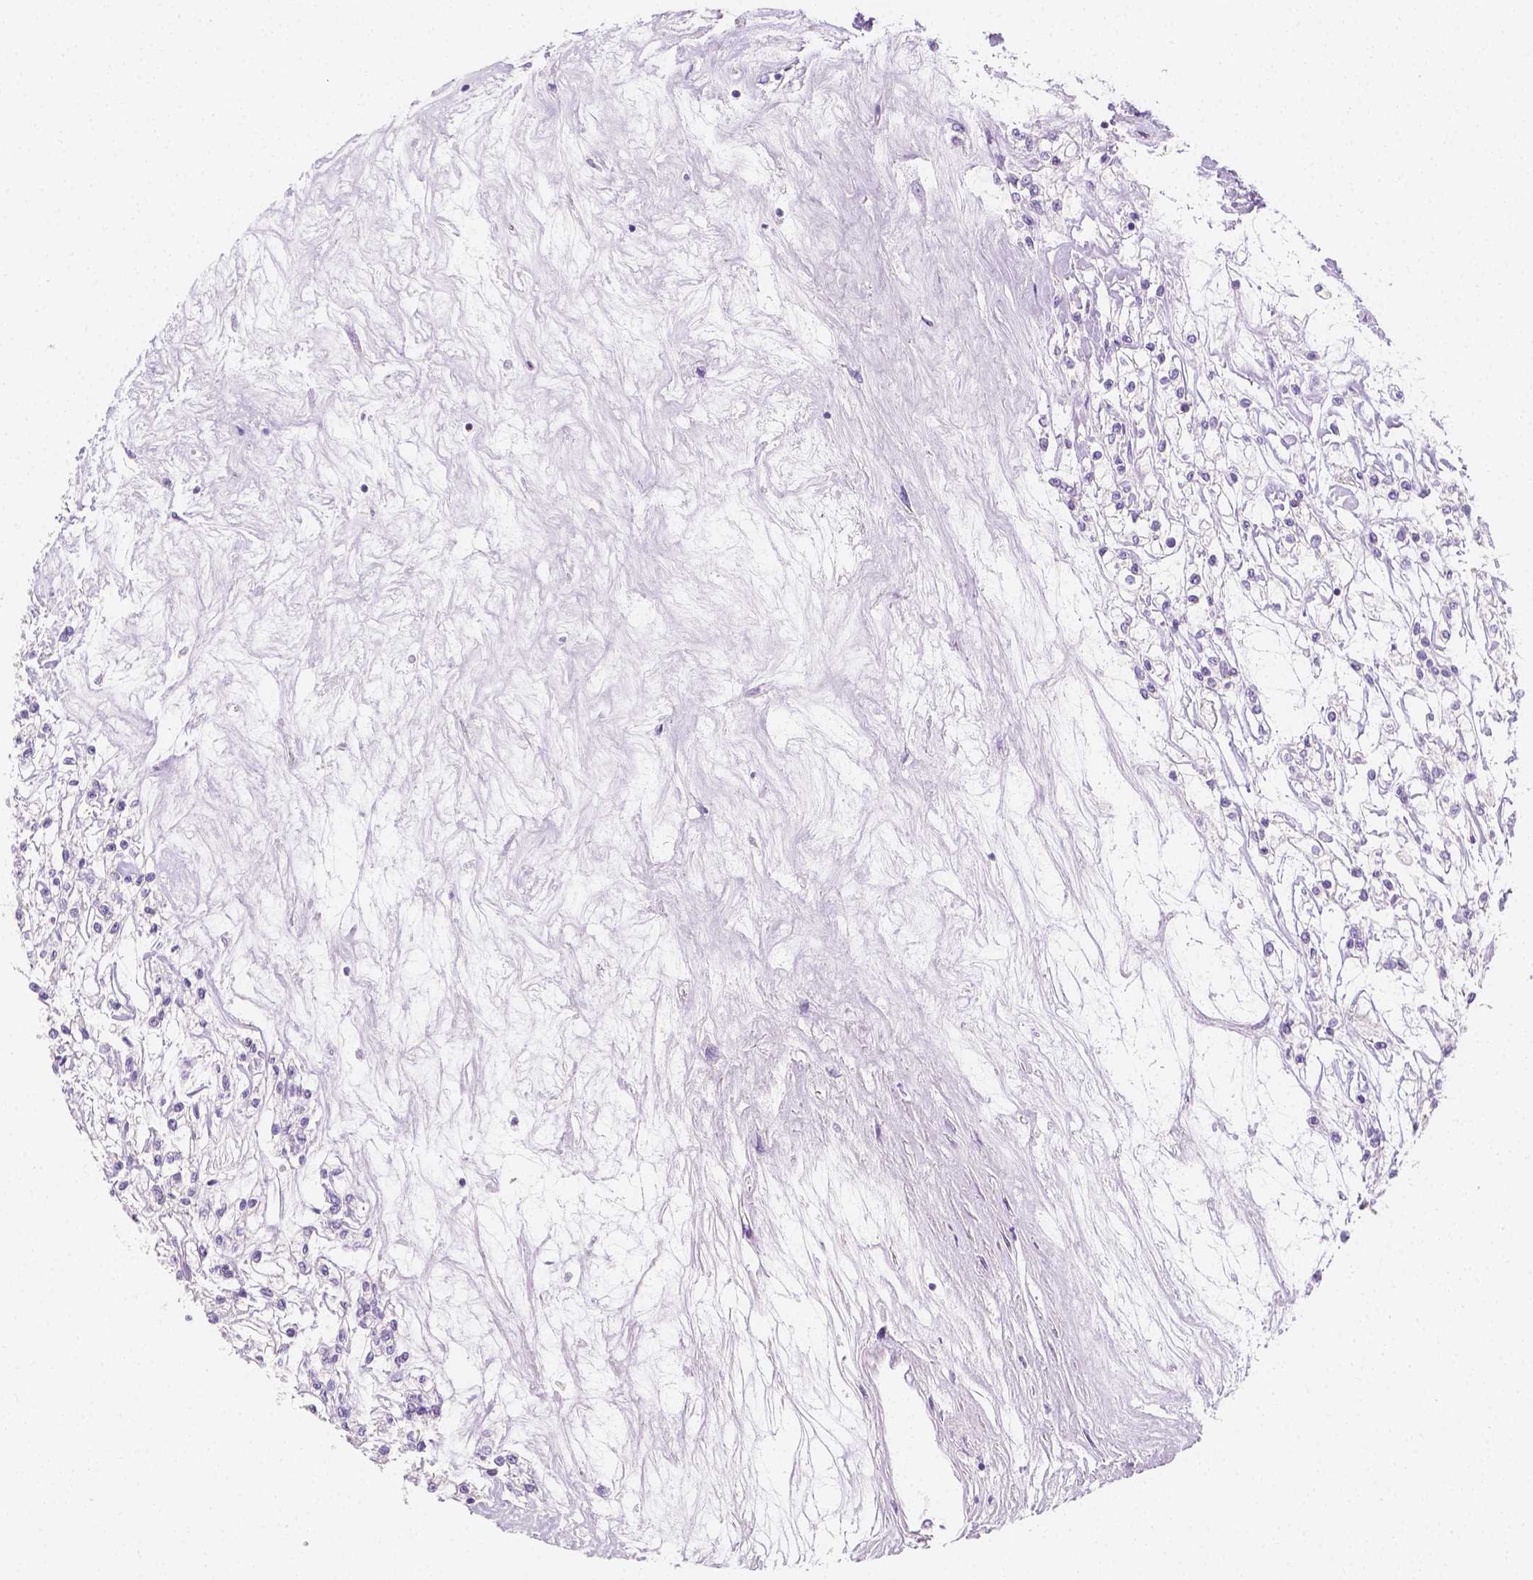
{"staining": {"intensity": "negative", "quantity": "none", "location": "none"}, "tissue": "renal cancer", "cell_type": "Tumor cells", "image_type": "cancer", "snomed": [{"axis": "morphology", "description": "Adenocarcinoma, NOS"}, {"axis": "topography", "description": "Kidney"}], "caption": "DAB (3,3'-diaminobenzidine) immunohistochemical staining of adenocarcinoma (renal) exhibits no significant expression in tumor cells.", "gene": "SGTB", "patient": {"sex": "female", "age": 59}}